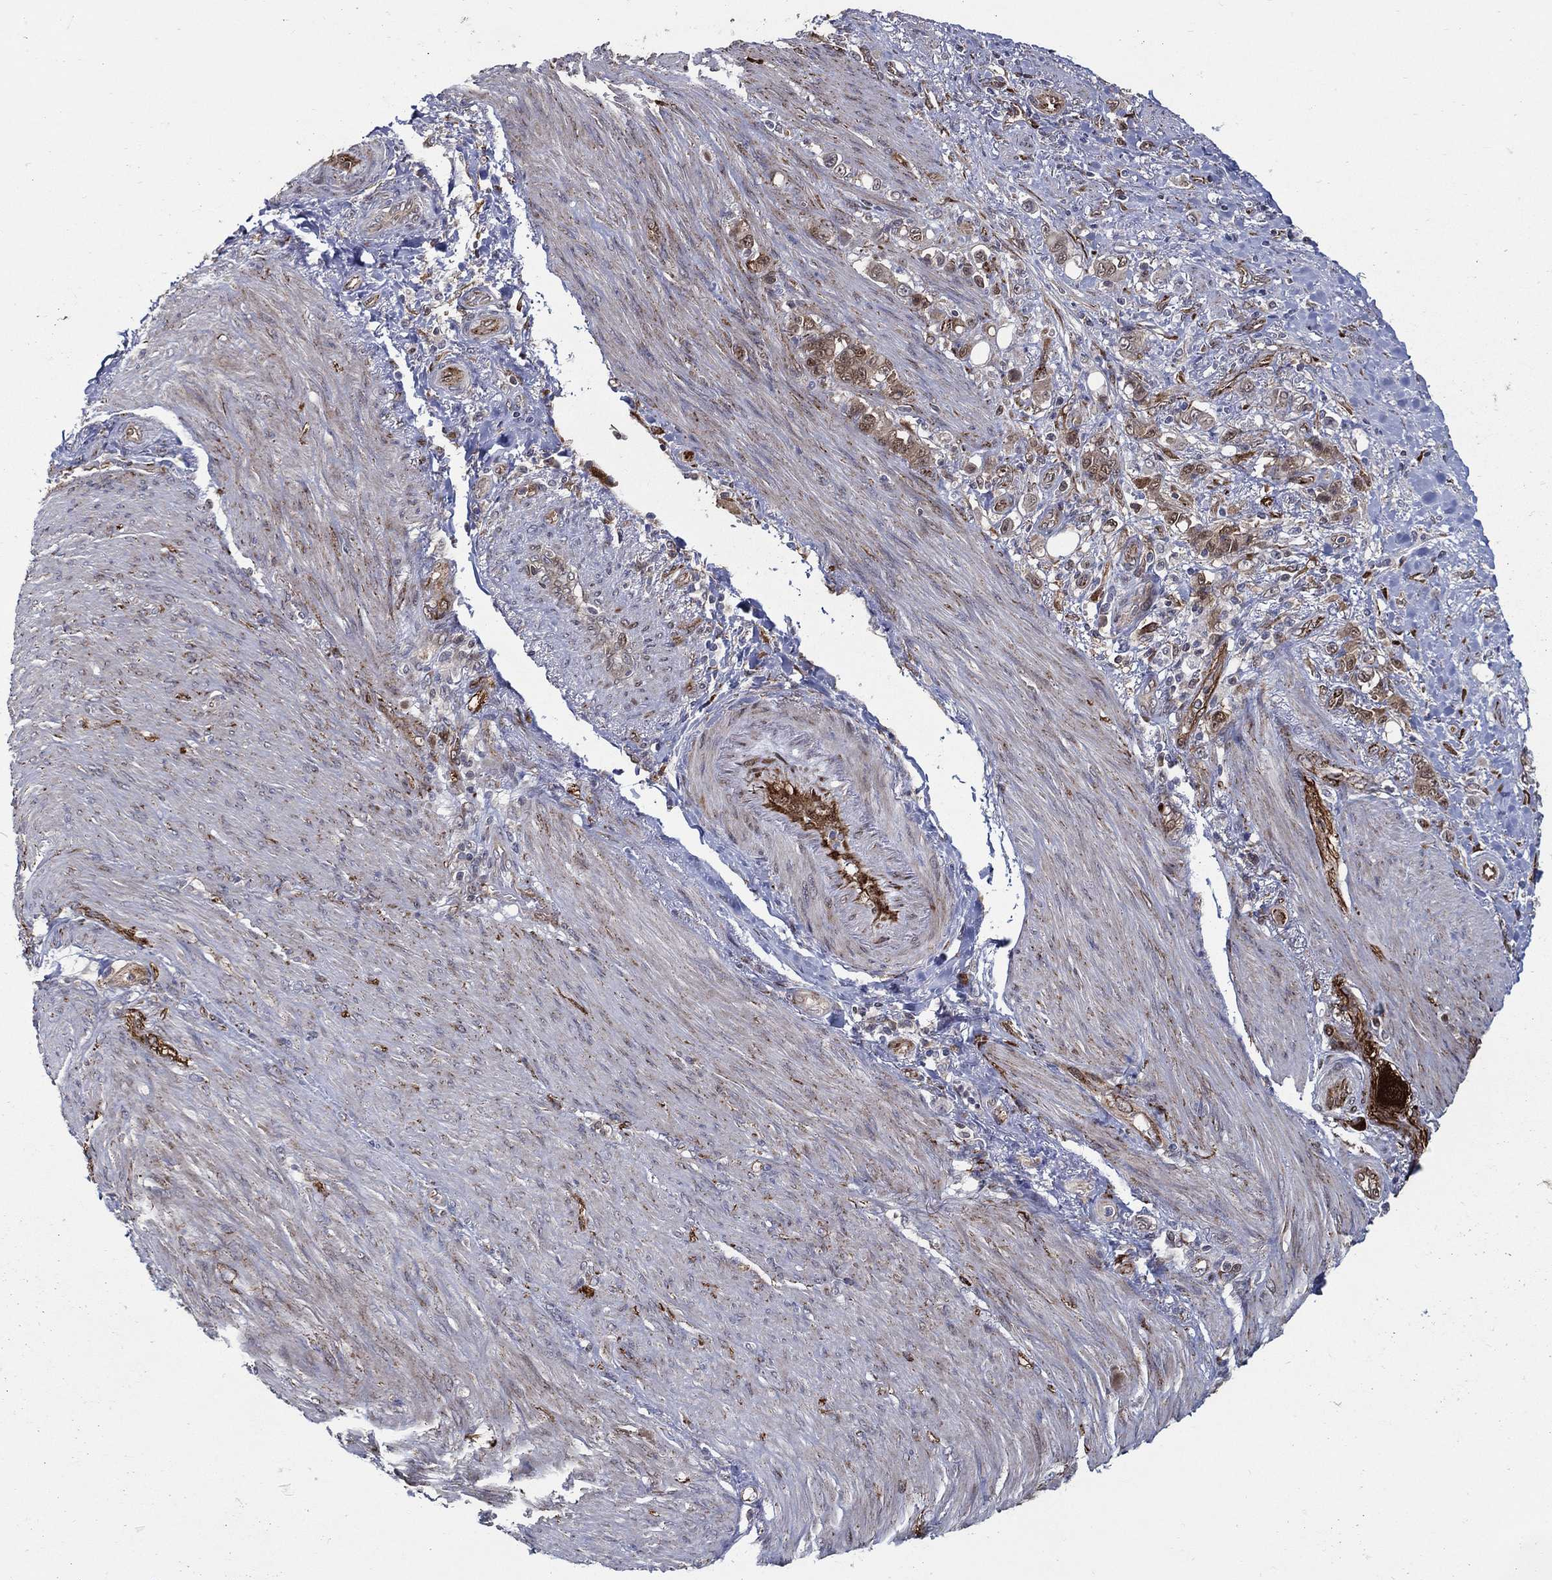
{"staining": {"intensity": "moderate", "quantity": "<25%", "location": "cytoplasmic/membranous"}, "tissue": "stomach cancer", "cell_type": "Tumor cells", "image_type": "cancer", "snomed": [{"axis": "morphology", "description": "Normal tissue, NOS"}, {"axis": "morphology", "description": "Adenocarcinoma, NOS"}, {"axis": "topography", "description": "Stomach"}], "caption": "Stomach cancer was stained to show a protein in brown. There is low levels of moderate cytoplasmic/membranous expression in about <25% of tumor cells.", "gene": "ARHGAP11A", "patient": {"sex": "female", "age": 79}}